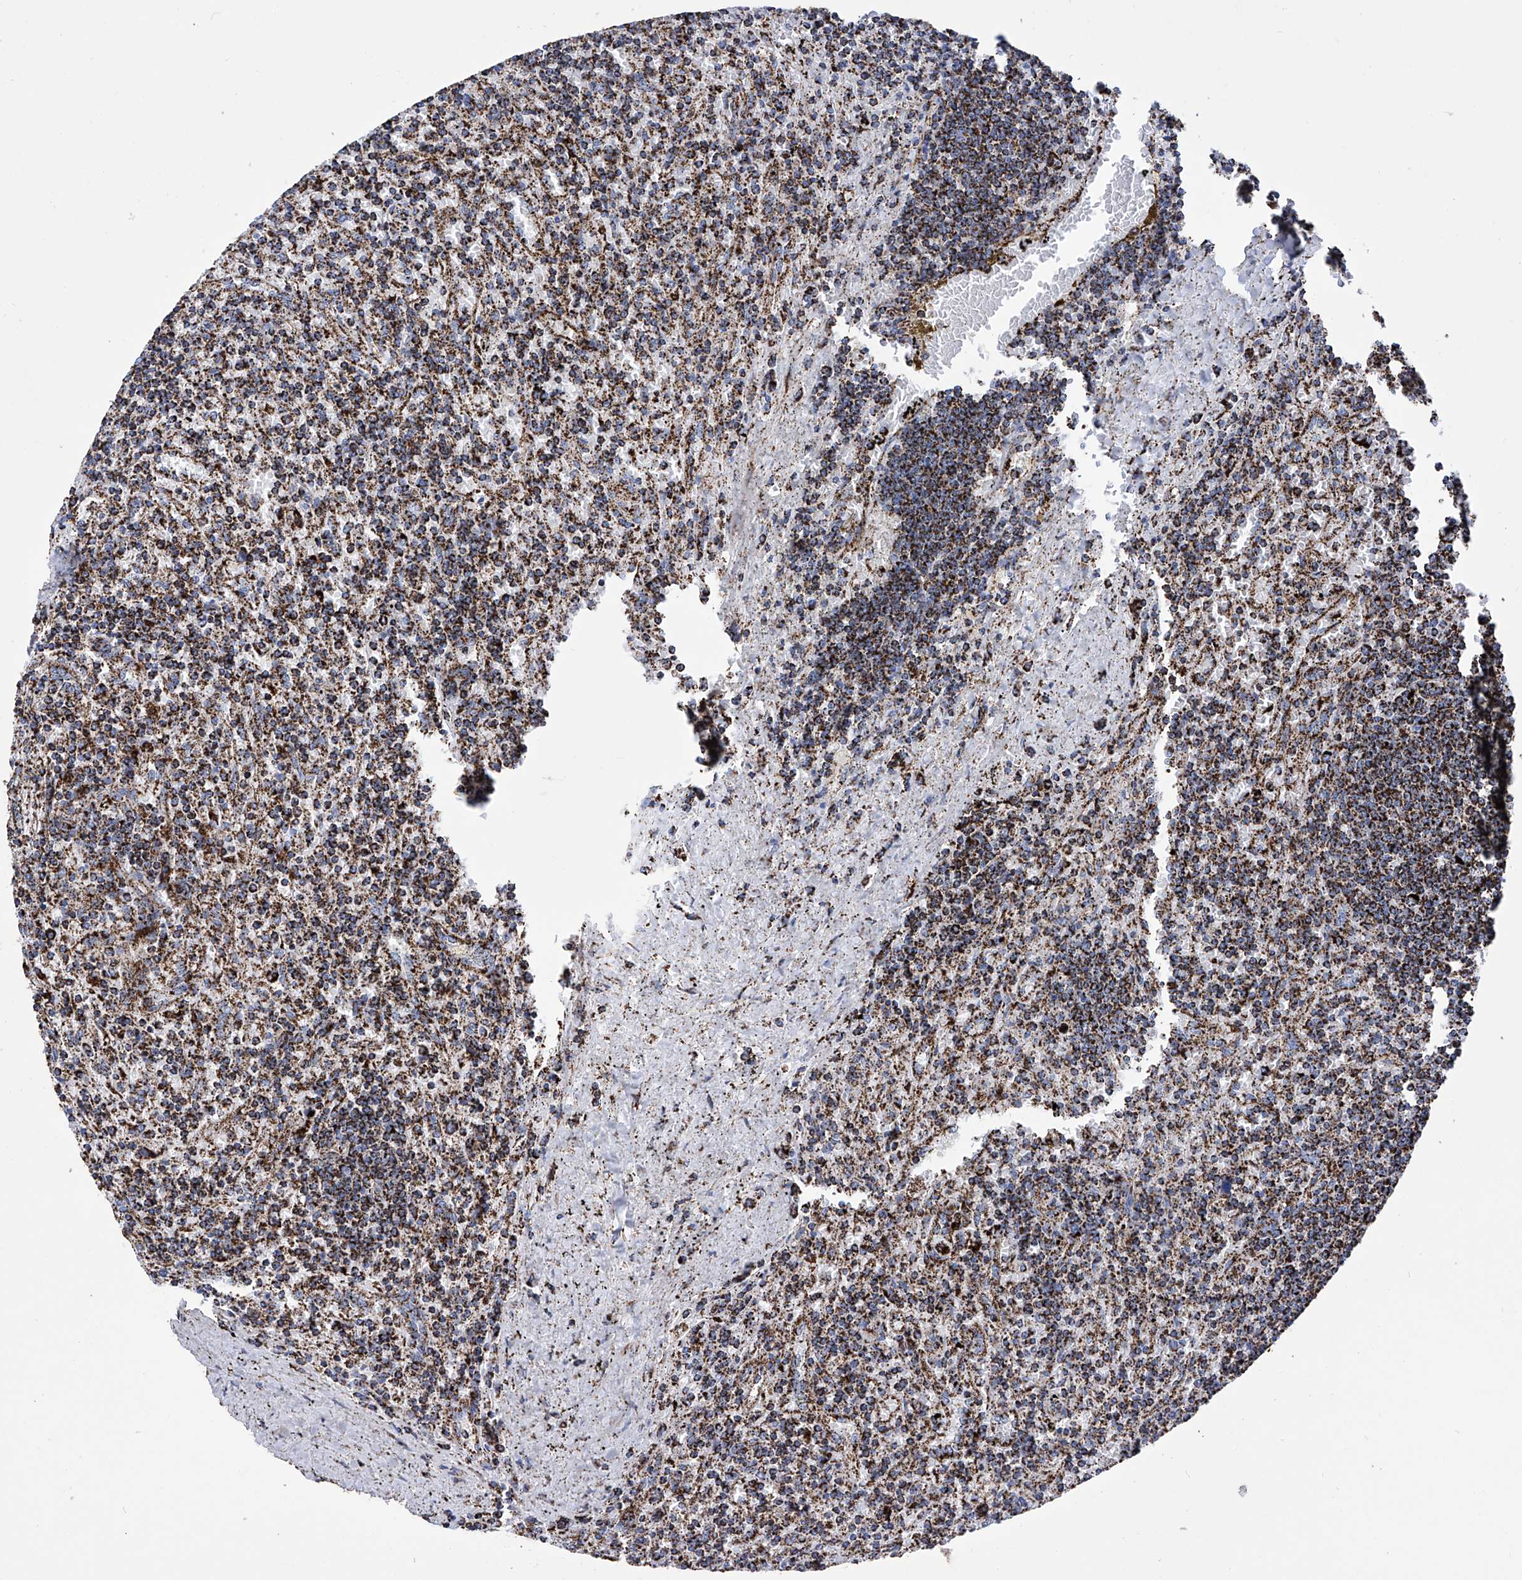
{"staining": {"intensity": "strong", "quantity": ">75%", "location": "cytoplasmic/membranous"}, "tissue": "lymphoma", "cell_type": "Tumor cells", "image_type": "cancer", "snomed": [{"axis": "morphology", "description": "Malignant lymphoma, non-Hodgkin's type, Low grade"}, {"axis": "topography", "description": "Spleen"}], "caption": "A high amount of strong cytoplasmic/membranous expression is identified in approximately >75% of tumor cells in lymphoma tissue.", "gene": "ATP5PF", "patient": {"sex": "male", "age": 76}}